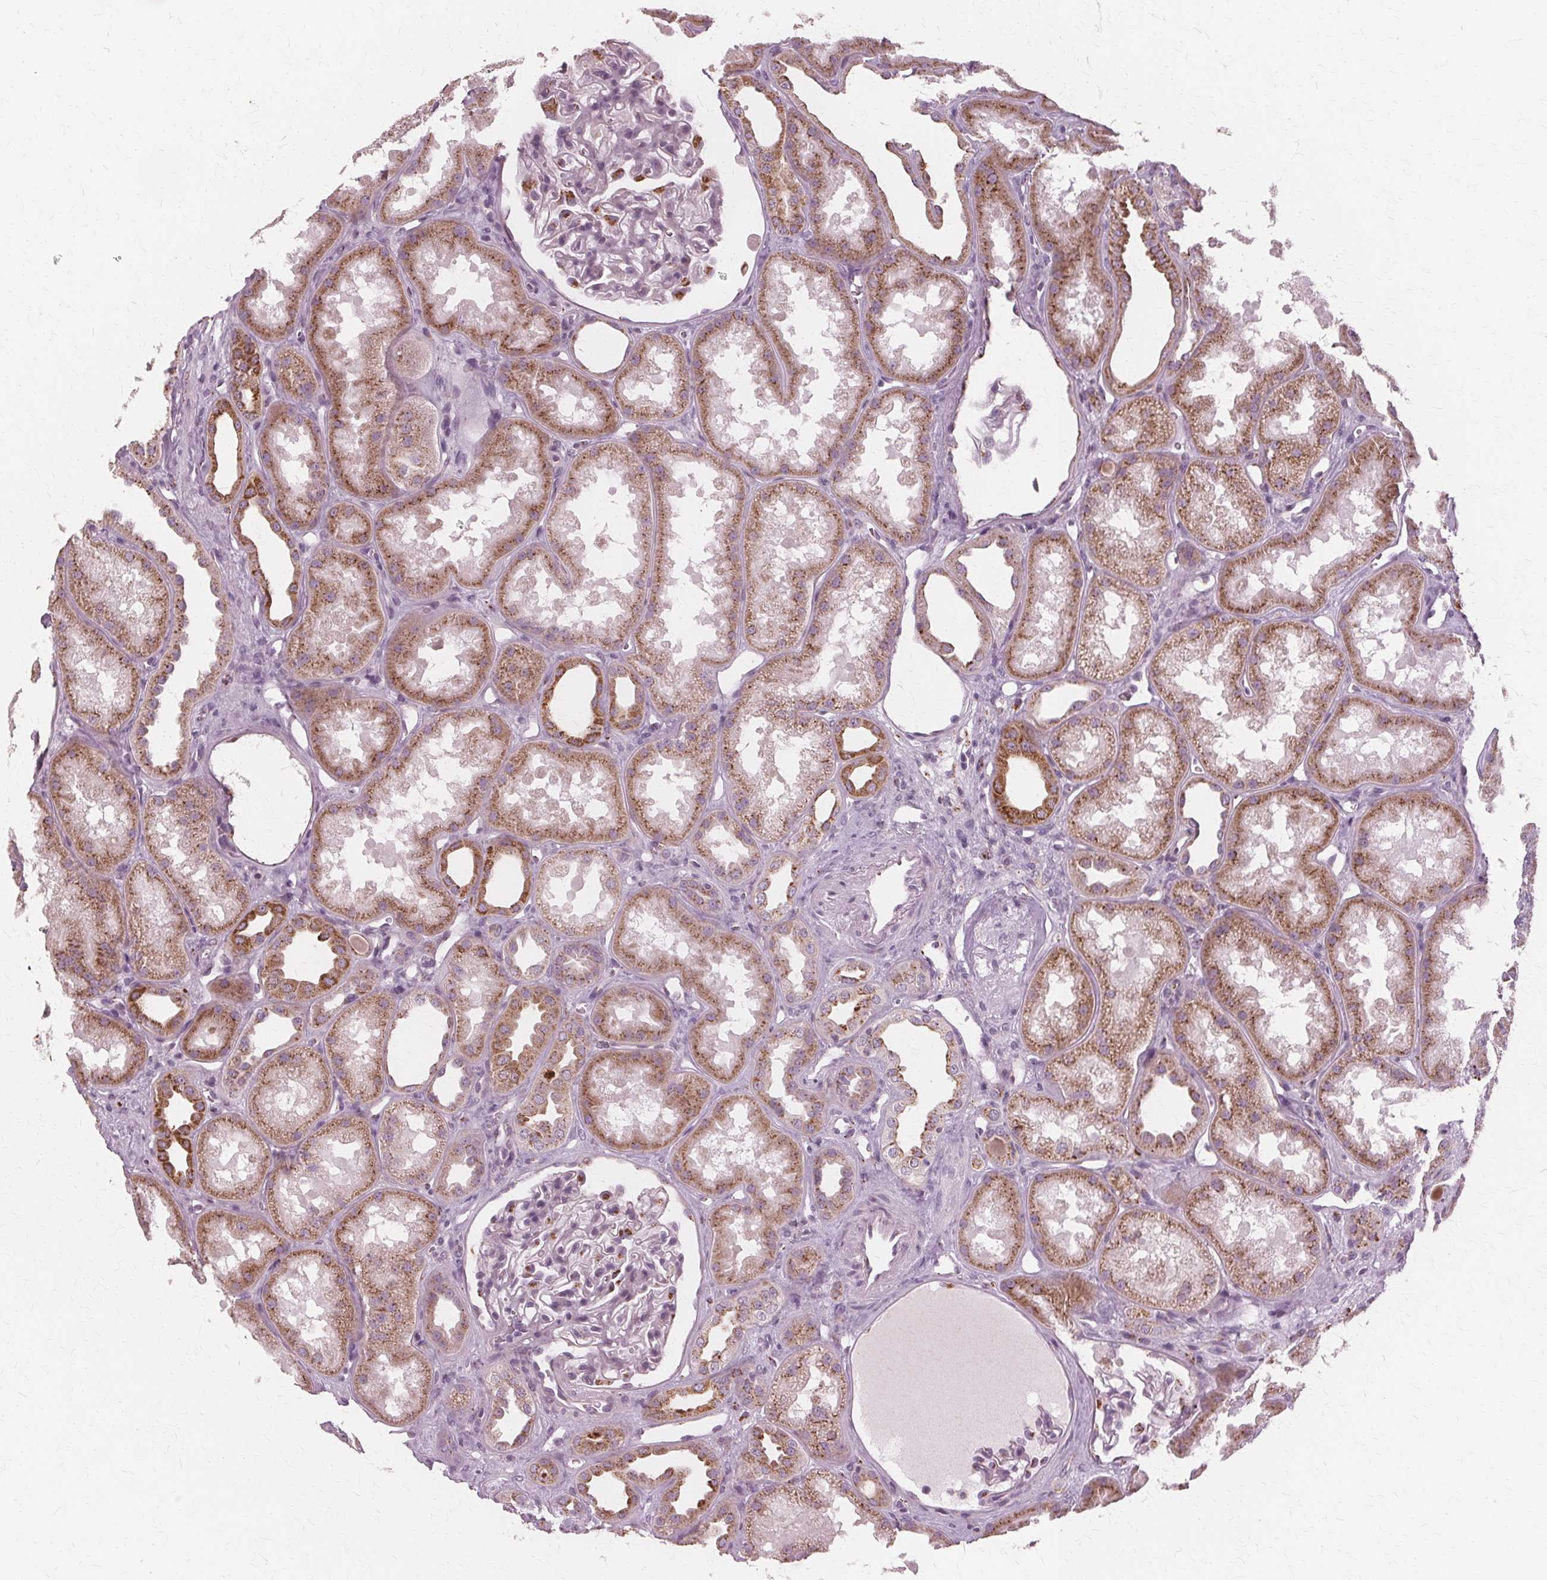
{"staining": {"intensity": "moderate", "quantity": "<25%", "location": "cytoplasmic/membranous"}, "tissue": "kidney", "cell_type": "Cells in glomeruli", "image_type": "normal", "snomed": [{"axis": "morphology", "description": "Normal tissue, NOS"}, {"axis": "topography", "description": "Kidney"}], "caption": "Immunohistochemical staining of normal human kidney reveals low levels of moderate cytoplasmic/membranous staining in about <25% of cells in glomeruli.", "gene": "DNASE2", "patient": {"sex": "male", "age": 61}}